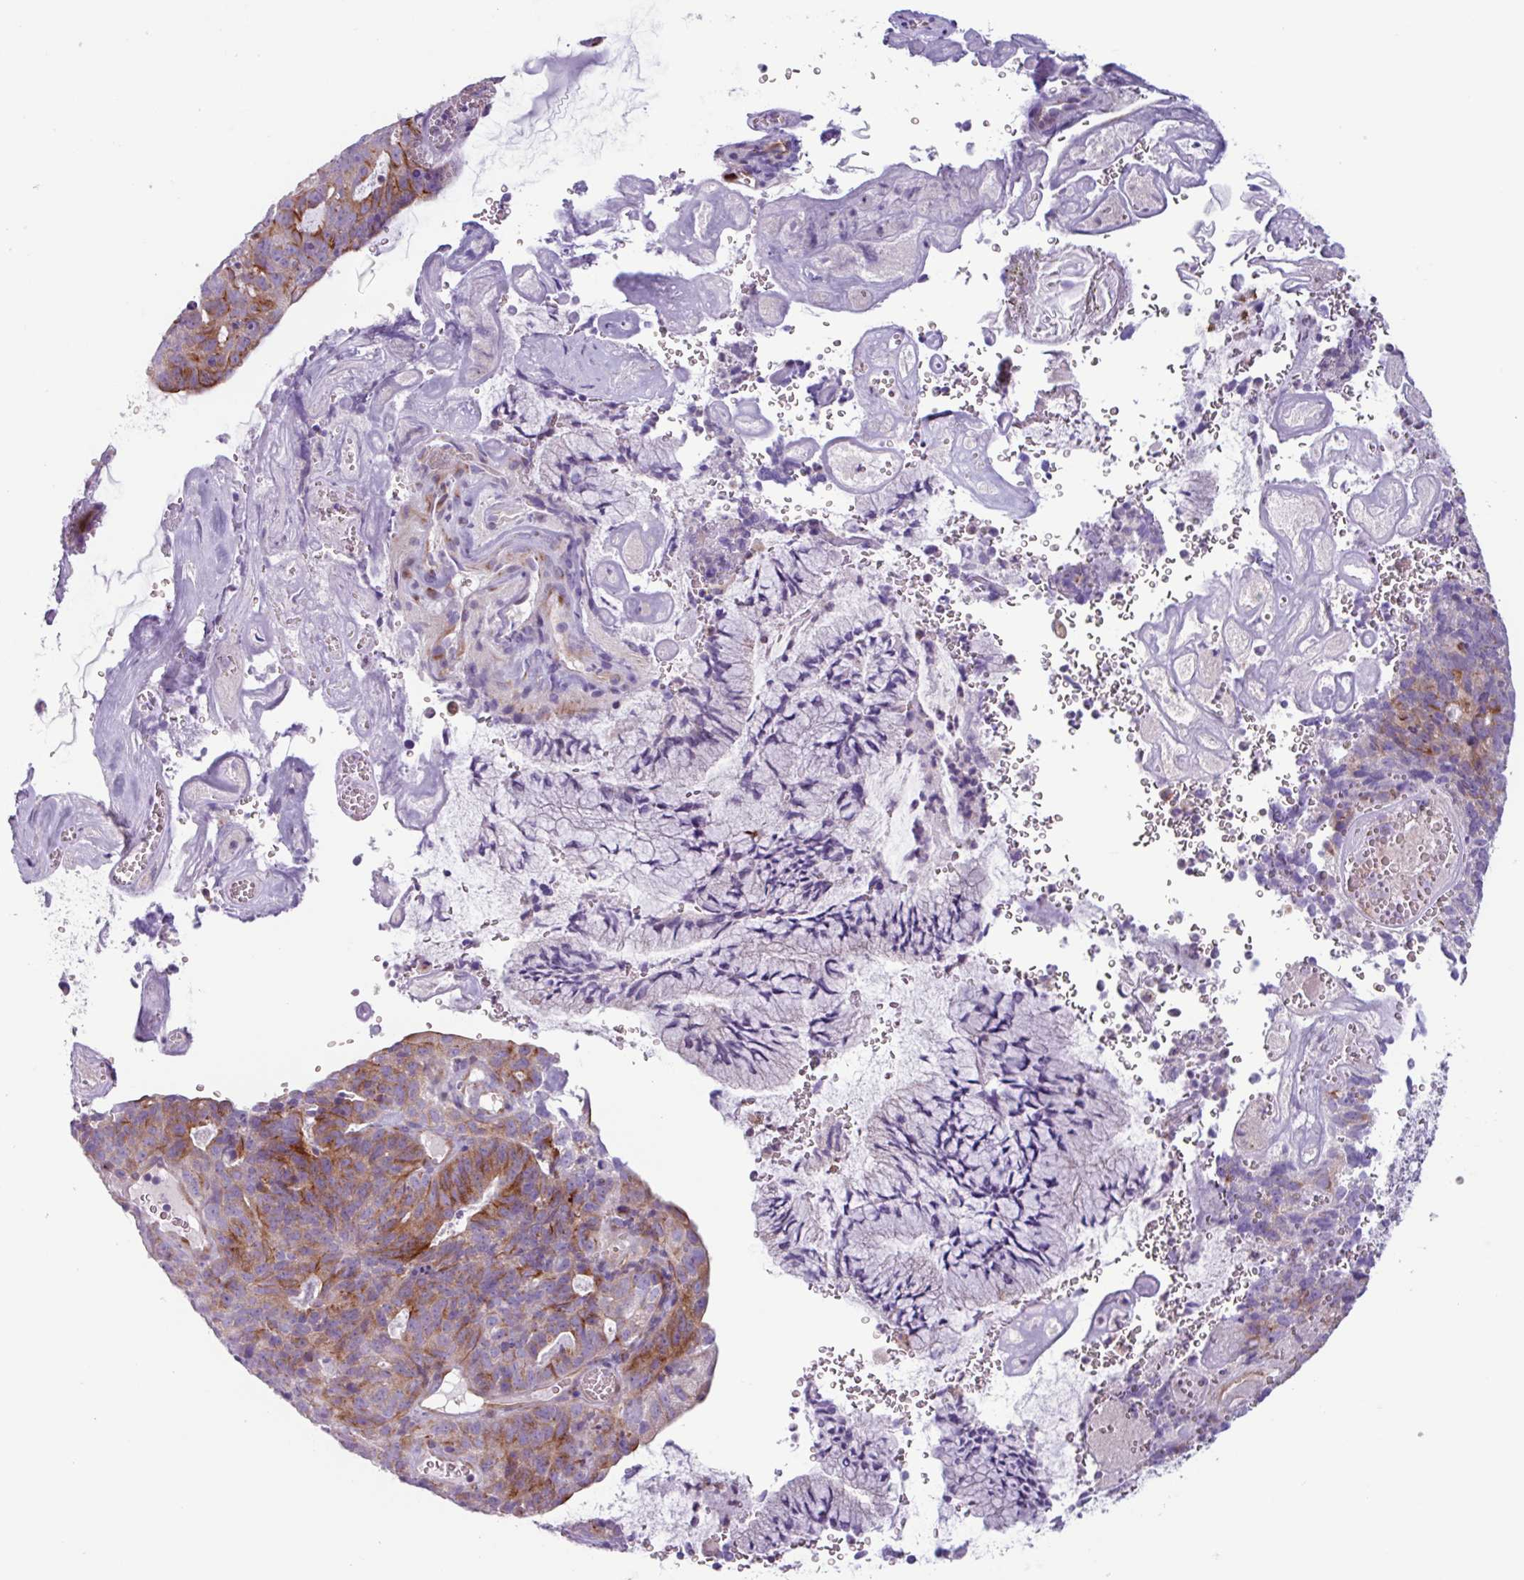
{"staining": {"intensity": "moderate", "quantity": "25%-75%", "location": "cytoplasmic/membranous"}, "tissue": "cervical cancer", "cell_type": "Tumor cells", "image_type": "cancer", "snomed": [{"axis": "morphology", "description": "Adenocarcinoma, NOS"}, {"axis": "topography", "description": "Cervix"}], "caption": "IHC (DAB) staining of human cervical cancer (adenocarcinoma) reveals moderate cytoplasmic/membranous protein expression in approximately 25%-75% of tumor cells.", "gene": "ADGRE1", "patient": {"sex": "female", "age": 38}}